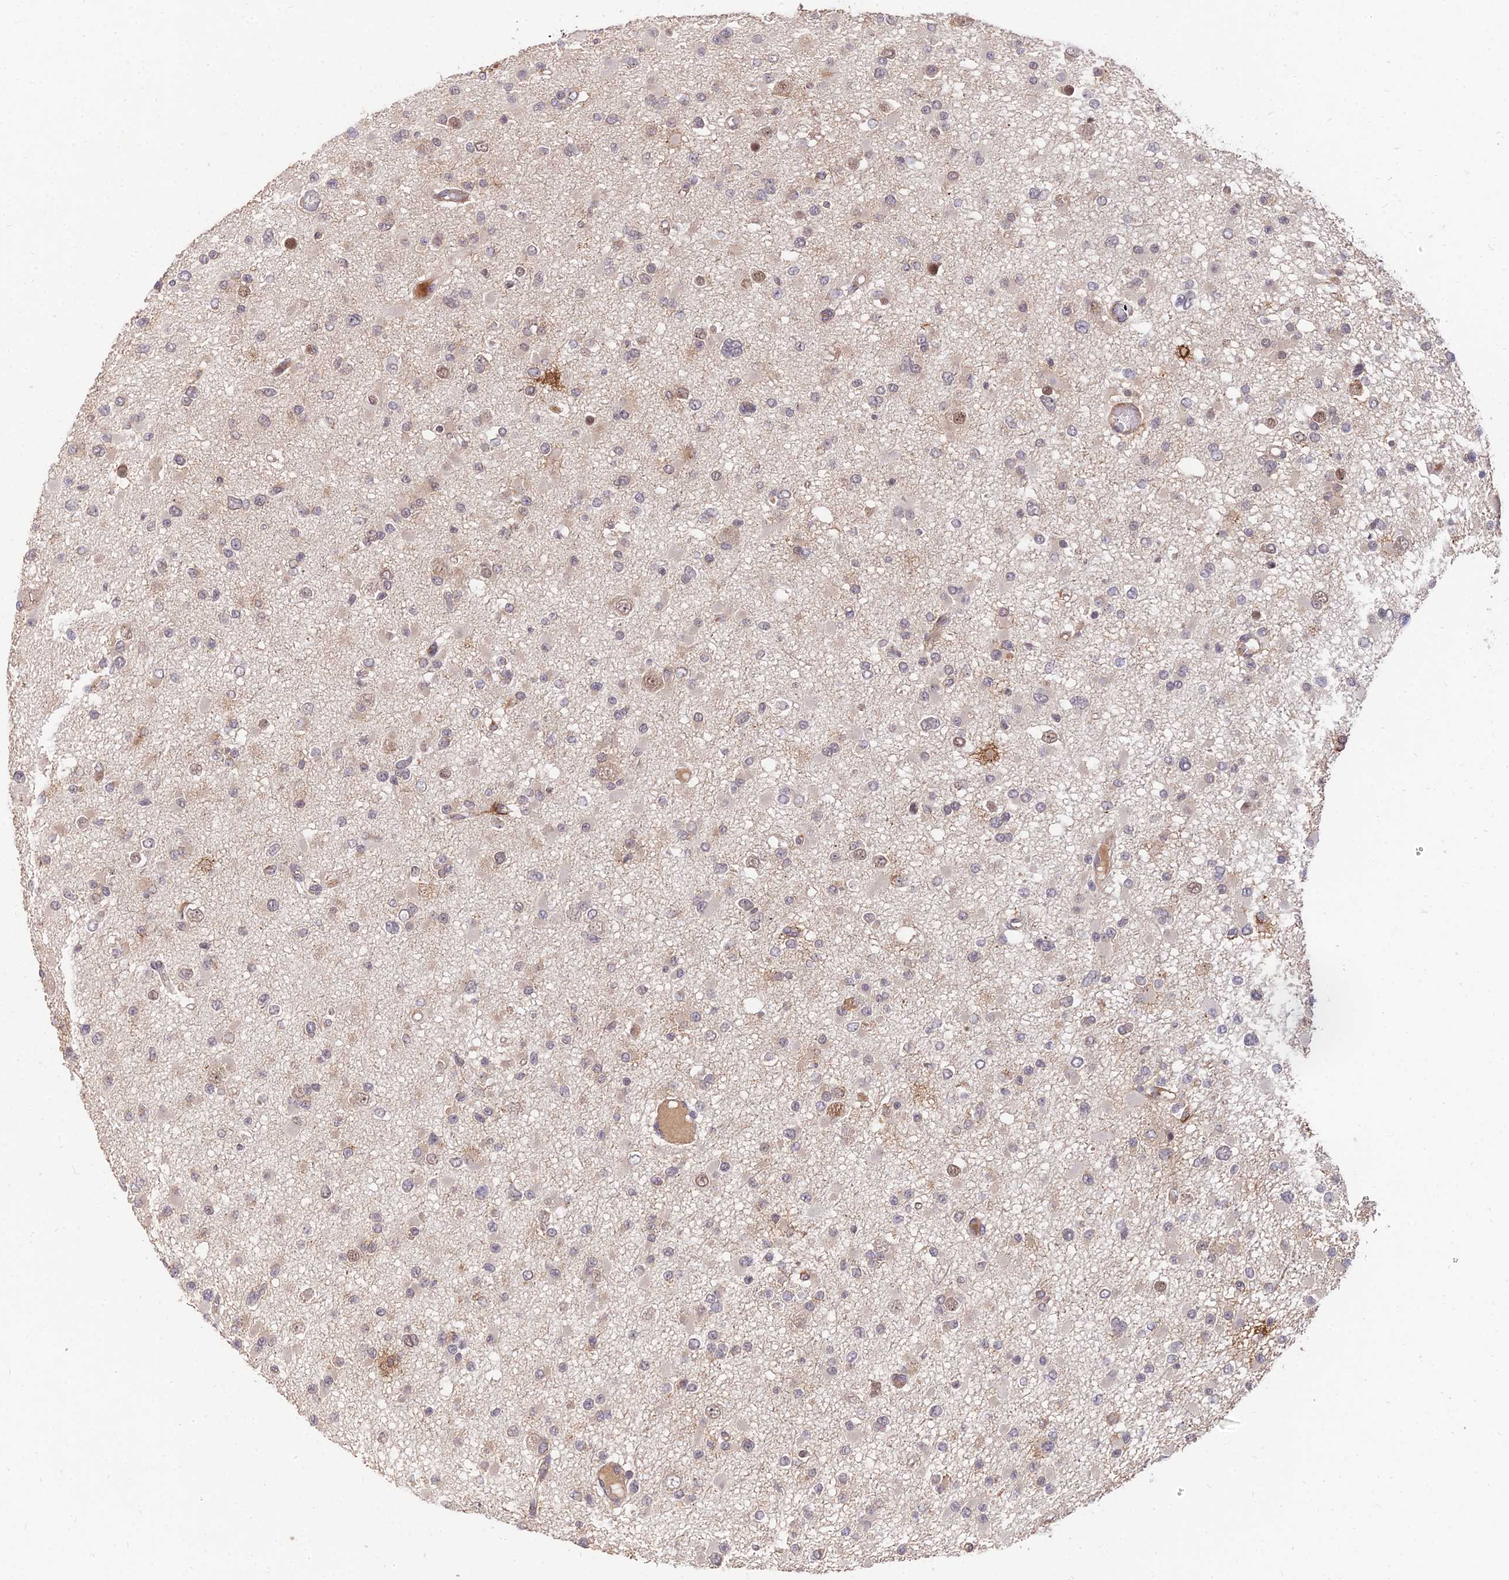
{"staining": {"intensity": "weak", "quantity": "25%-75%", "location": "nuclear"}, "tissue": "glioma", "cell_type": "Tumor cells", "image_type": "cancer", "snomed": [{"axis": "morphology", "description": "Glioma, malignant, Low grade"}, {"axis": "topography", "description": "Brain"}], "caption": "This is a photomicrograph of immunohistochemistry staining of malignant glioma (low-grade), which shows weak staining in the nuclear of tumor cells.", "gene": "ZNF85", "patient": {"sex": "female", "age": 22}}